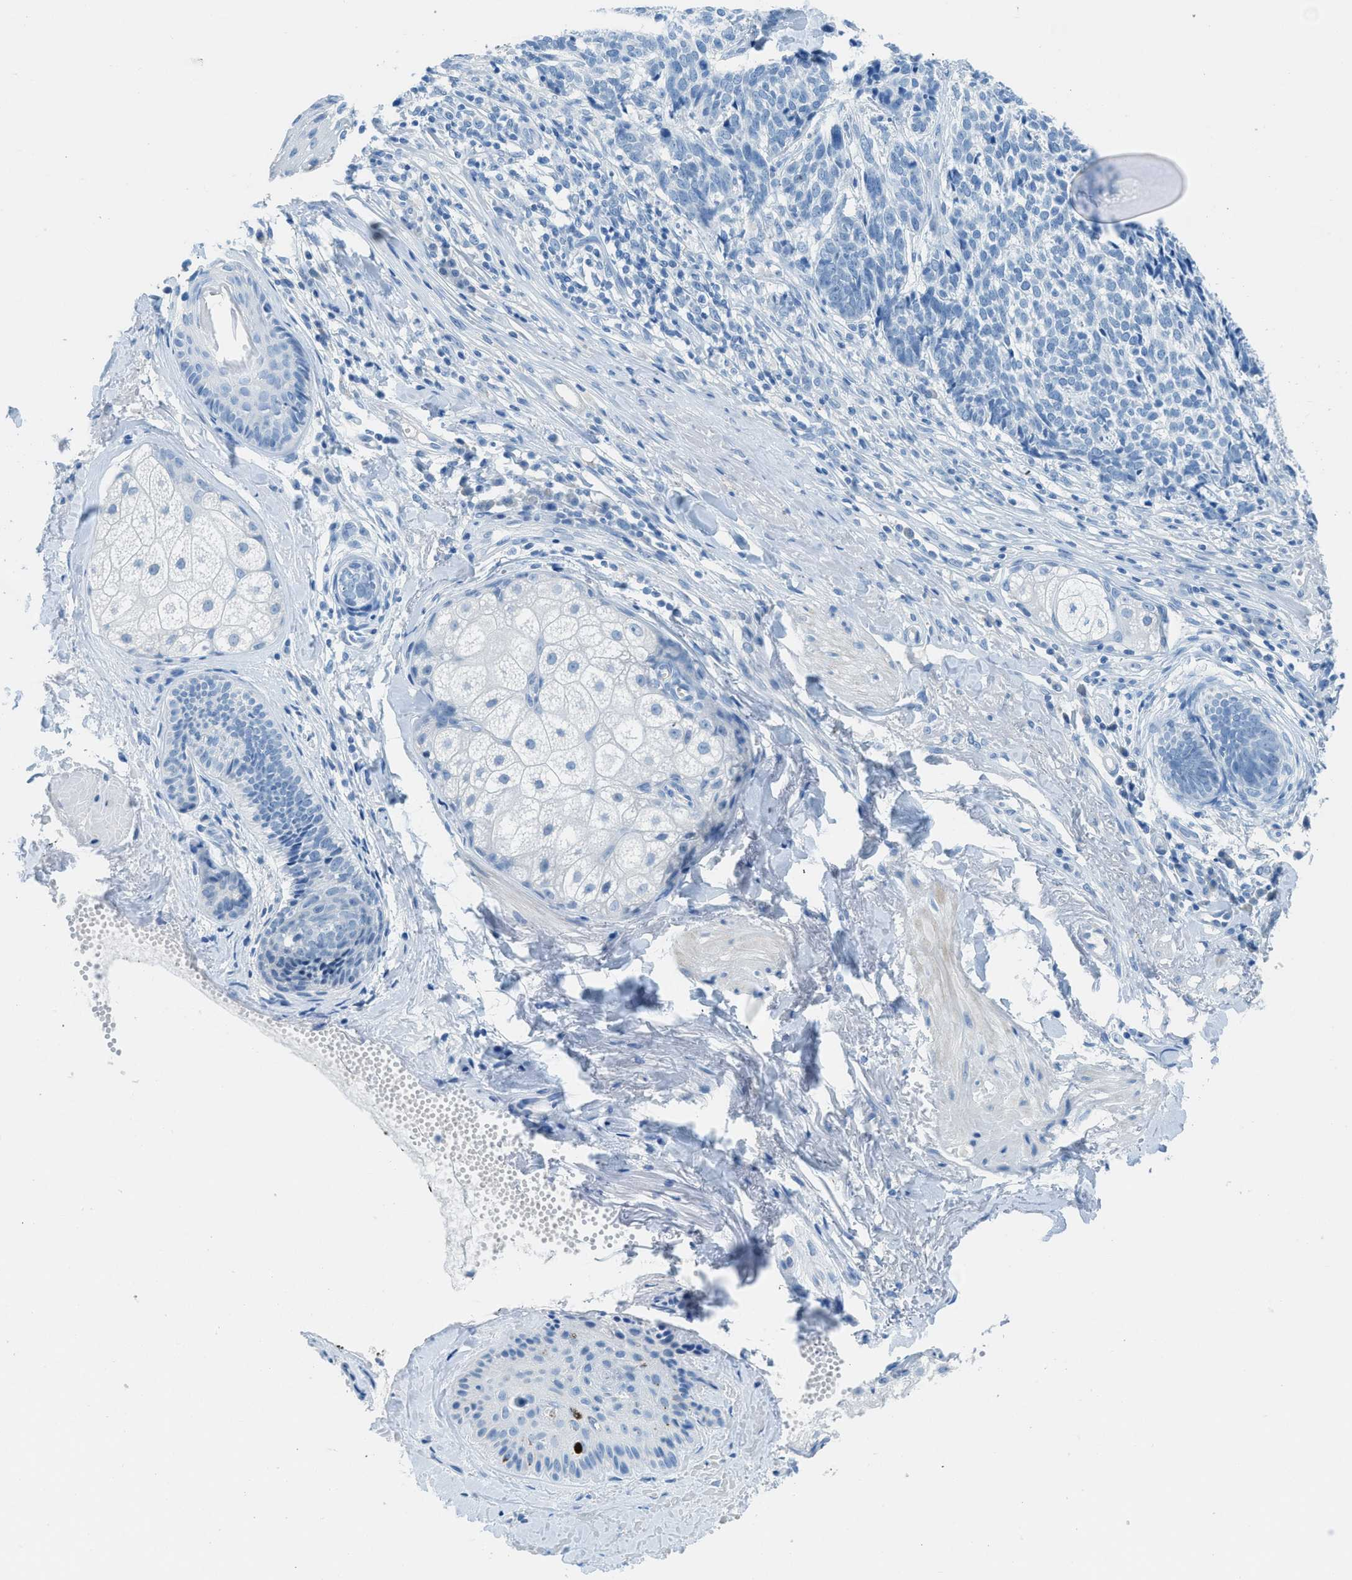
{"staining": {"intensity": "negative", "quantity": "none", "location": "none"}, "tissue": "skin cancer", "cell_type": "Tumor cells", "image_type": "cancer", "snomed": [{"axis": "morphology", "description": "Basal cell carcinoma"}, {"axis": "topography", "description": "Skin"}], "caption": "Immunohistochemistry (IHC) photomicrograph of neoplastic tissue: basal cell carcinoma (skin) stained with DAB shows no significant protein positivity in tumor cells.", "gene": "ACAN", "patient": {"sex": "male", "age": 84}}